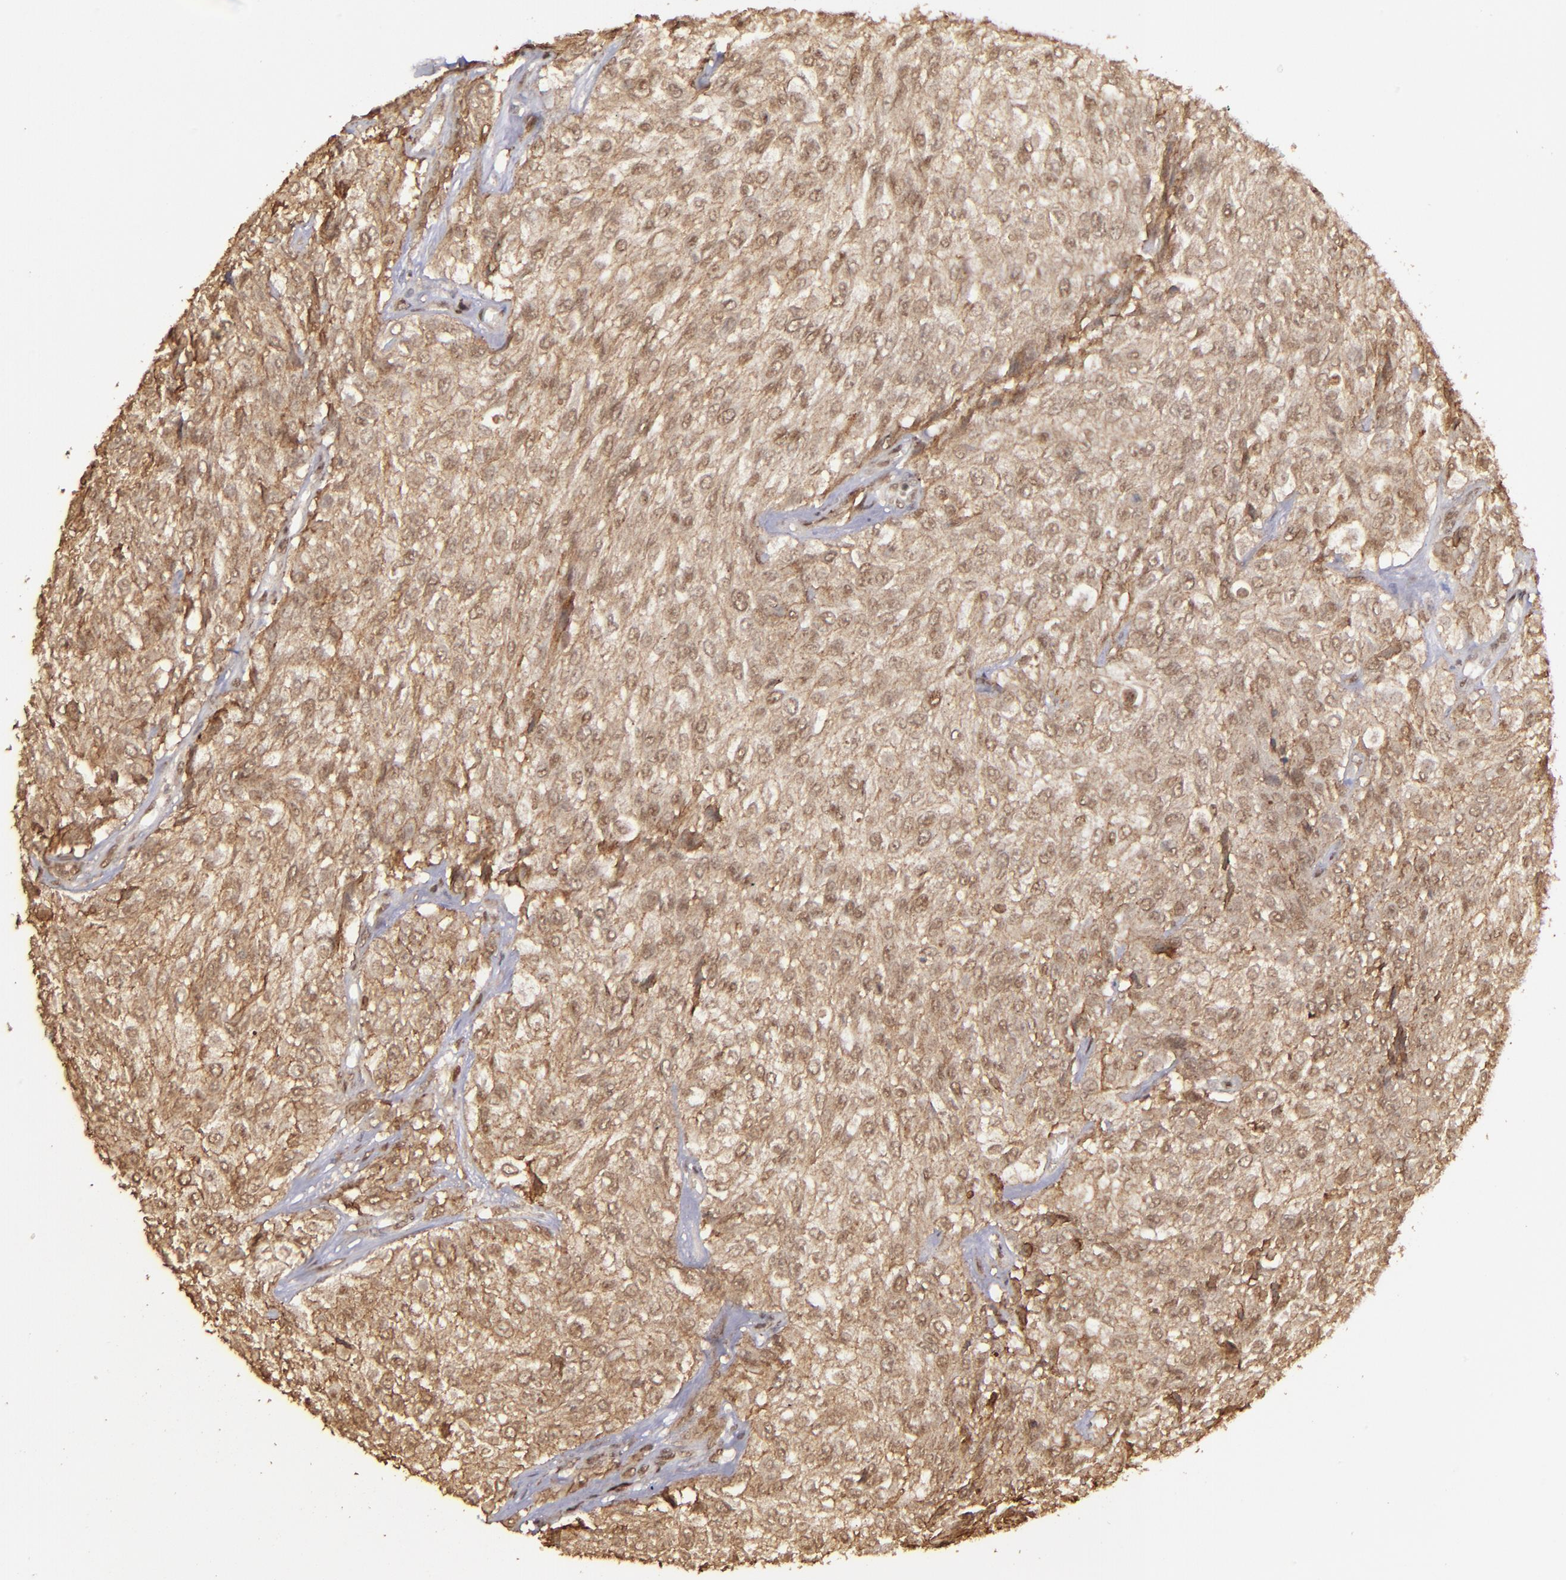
{"staining": {"intensity": "moderate", "quantity": ">75%", "location": "cytoplasmic/membranous,nuclear"}, "tissue": "urothelial cancer", "cell_type": "Tumor cells", "image_type": "cancer", "snomed": [{"axis": "morphology", "description": "Urothelial carcinoma, High grade"}, {"axis": "topography", "description": "Urinary bladder"}], "caption": "Urothelial carcinoma (high-grade) tissue reveals moderate cytoplasmic/membranous and nuclear positivity in approximately >75% of tumor cells, visualized by immunohistochemistry.", "gene": "ARNT", "patient": {"sex": "male", "age": 57}}